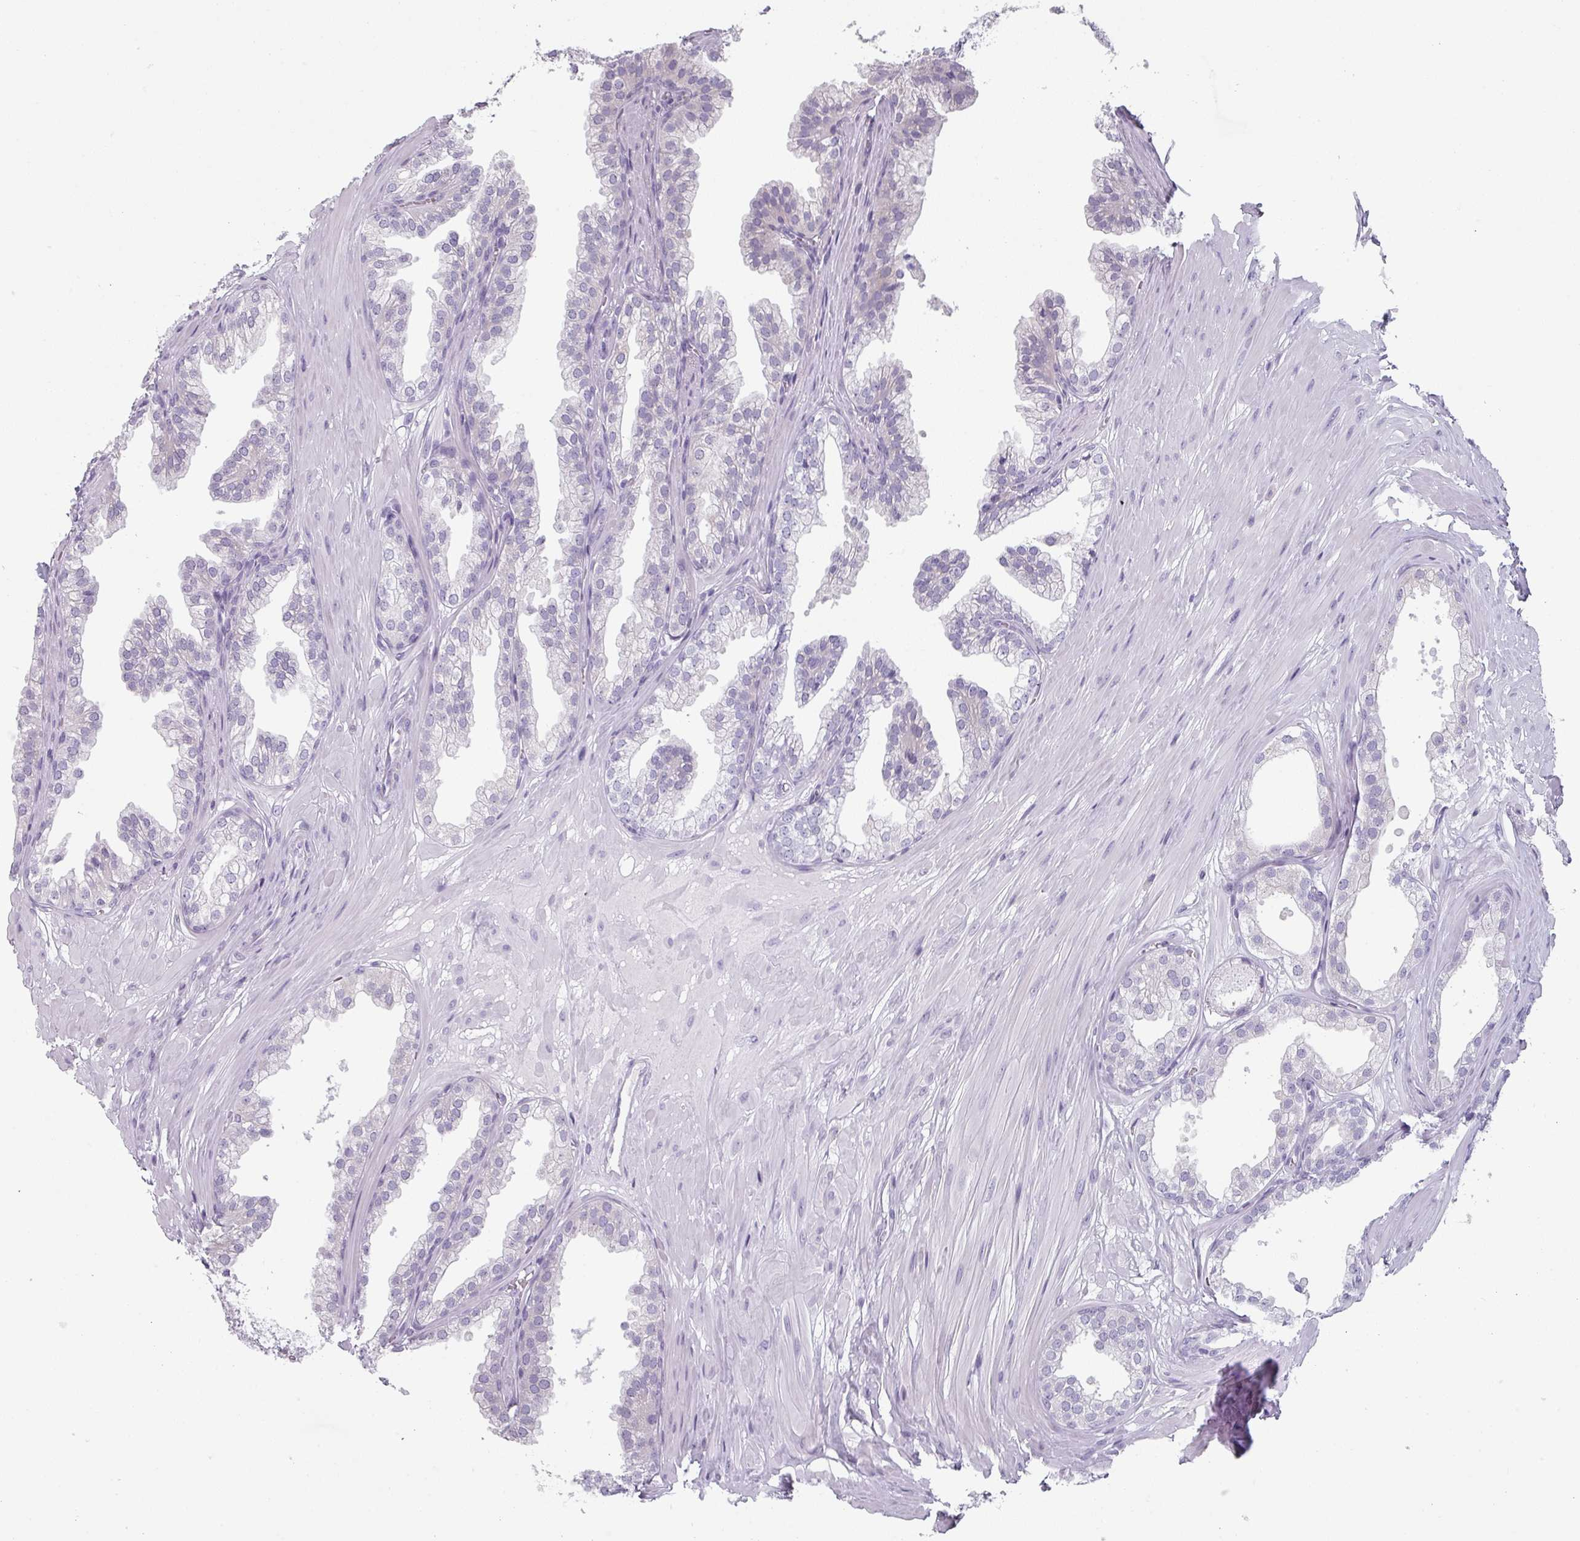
{"staining": {"intensity": "negative", "quantity": "none", "location": "none"}, "tissue": "prostate", "cell_type": "Glandular cells", "image_type": "normal", "snomed": [{"axis": "morphology", "description": "Normal tissue, NOS"}, {"axis": "topography", "description": "Prostate"}, {"axis": "topography", "description": "Peripheral nerve tissue"}], "caption": "Human prostate stained for a protein using IHC demonstrates no expression in glandular cells.", "gene": "SLC35G2", "patient": {"sex": "male", "age": 55}}